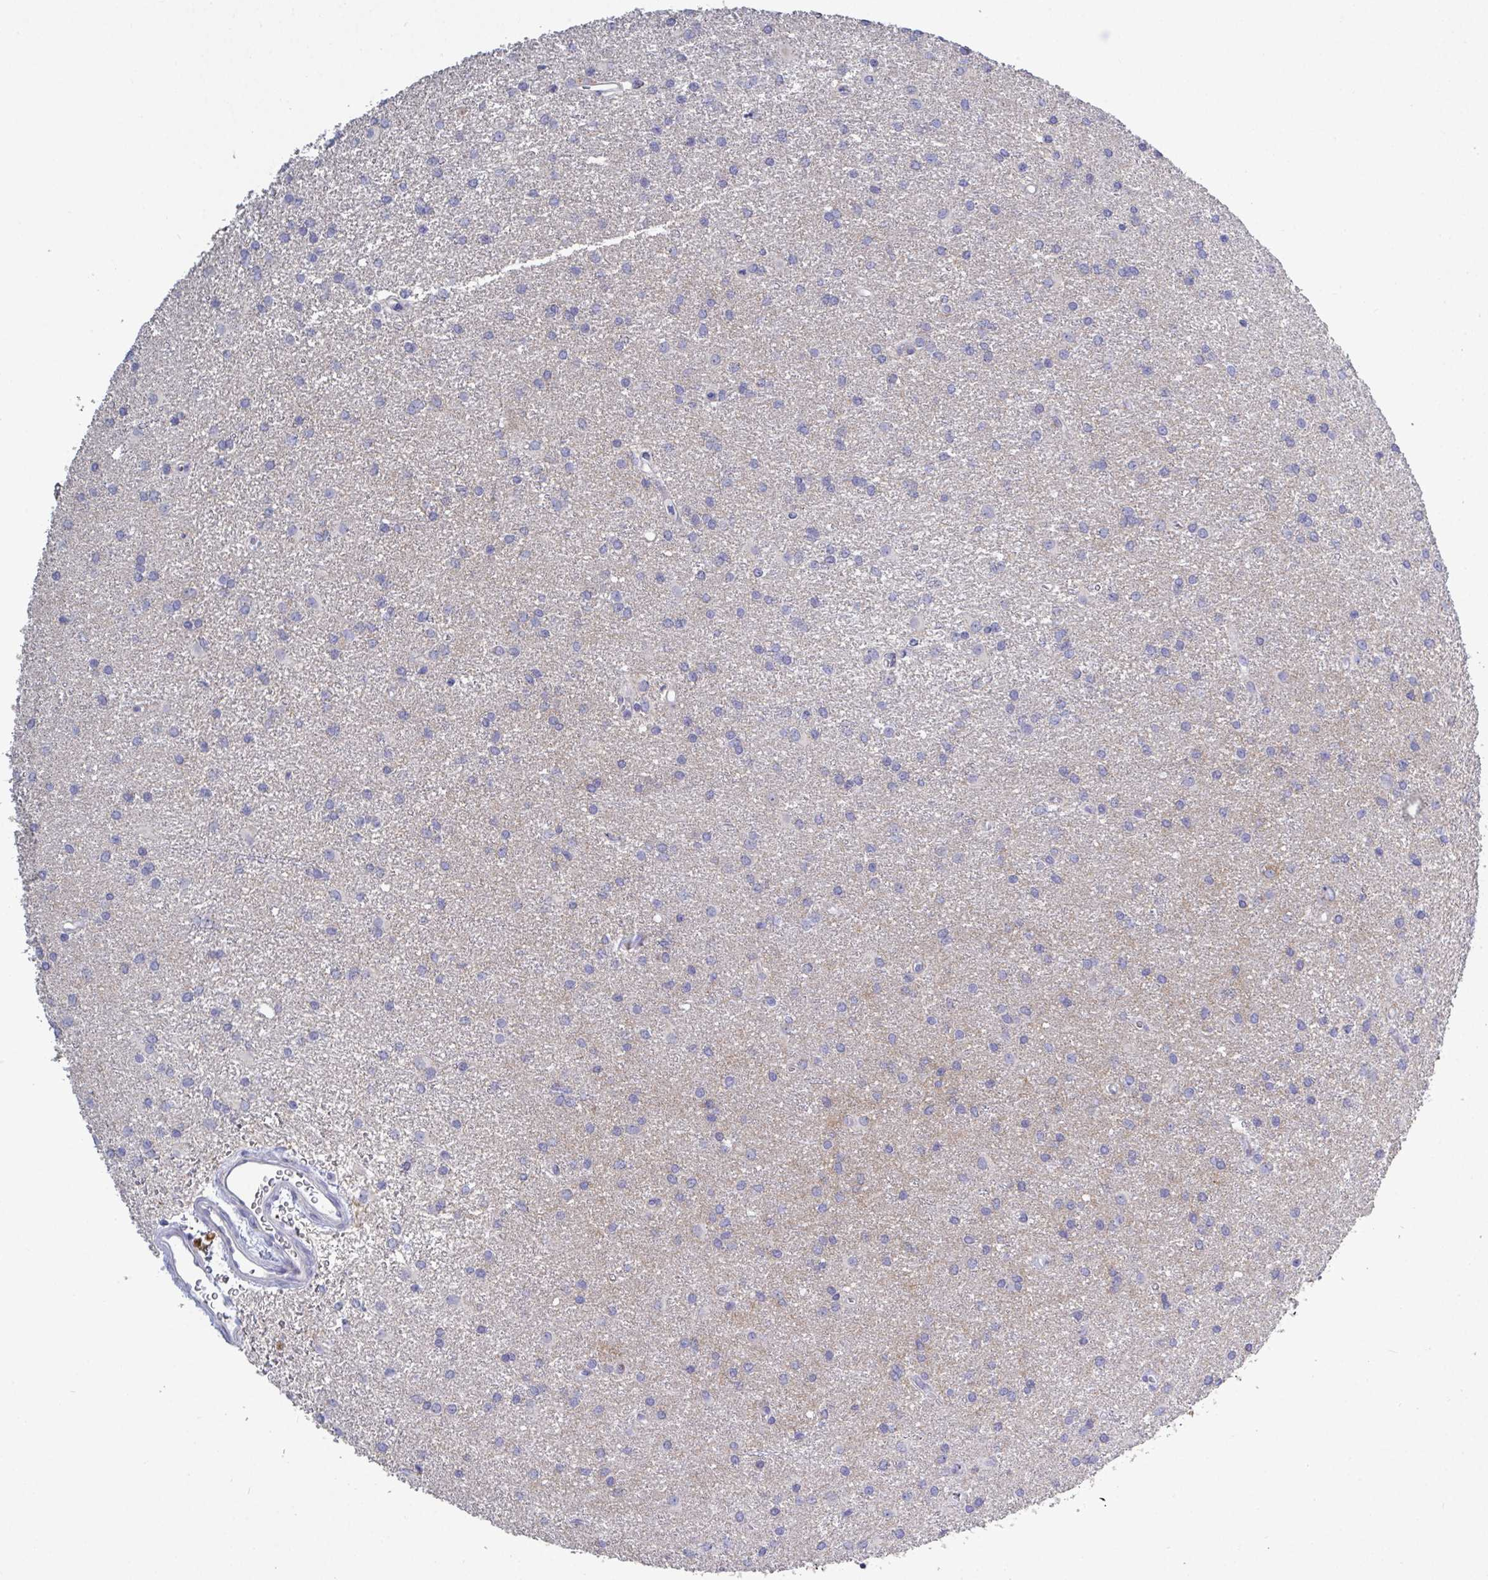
{"staining": {"intensity": "negative", "quantity": "none", "location": "none"}, "tissue": "glioma", "cell_type": "Tumor cells", "image_type": "cancer", "snomed": [{"axis": "morphology", "description": "Glioma, malignant, High grade"}, {"axis": "topography", "description": "Brain"}], "caption": "Human high-grade glioma (malignant) stained for a protein using IHC demonstrates no expression in tumor cells.", "gene": "GALNT13", "patient": {"sex": "female", "age": 50}}